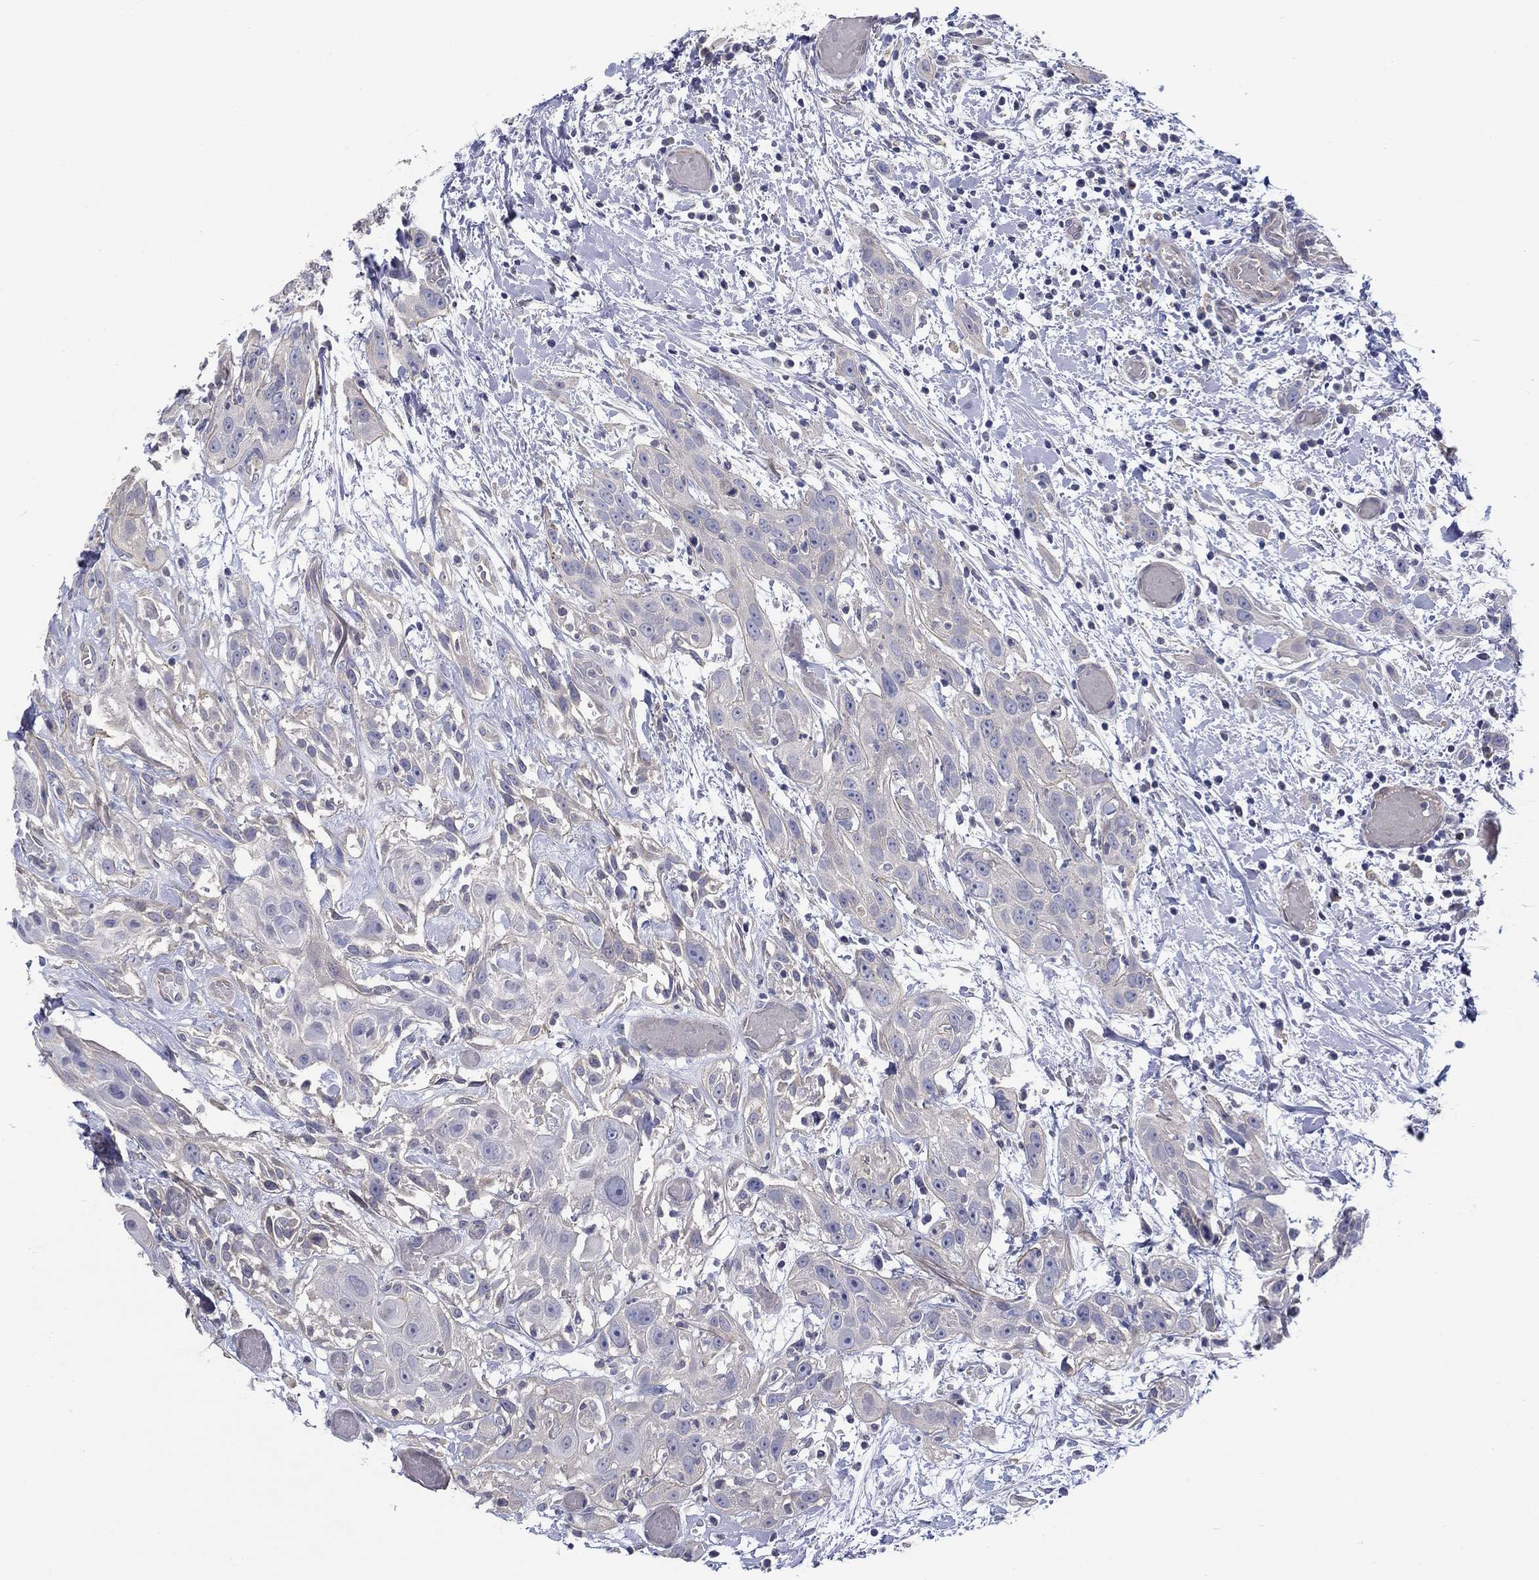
{"staining": {"intensity": "negative", "quantity": "none", "location": "none"}, "tissue": "head and neck cancer", "cell_type": "Tumor cells", "image_type": "cancer", "snomed": [{"axis": "morphology", "description": "Normal tissue, NOS"}, {"axis": "morphology", "description": "Squamous cell carcinoma, NOS"}, {"axis": "topography", "description": "Oral tissue"}, {"axis": "topography", "description": "Salivary gland"}, {"axis": "topography", "description": "Head-Neck"}], "caption": "The immunohistochemistry photomicrograph has no significant staining in tumor cells of head and neck cancer (squamous cell carcinoma) tissue.", "gene": "ERMP1", "patient": {"sex": "female", "age": 62}}